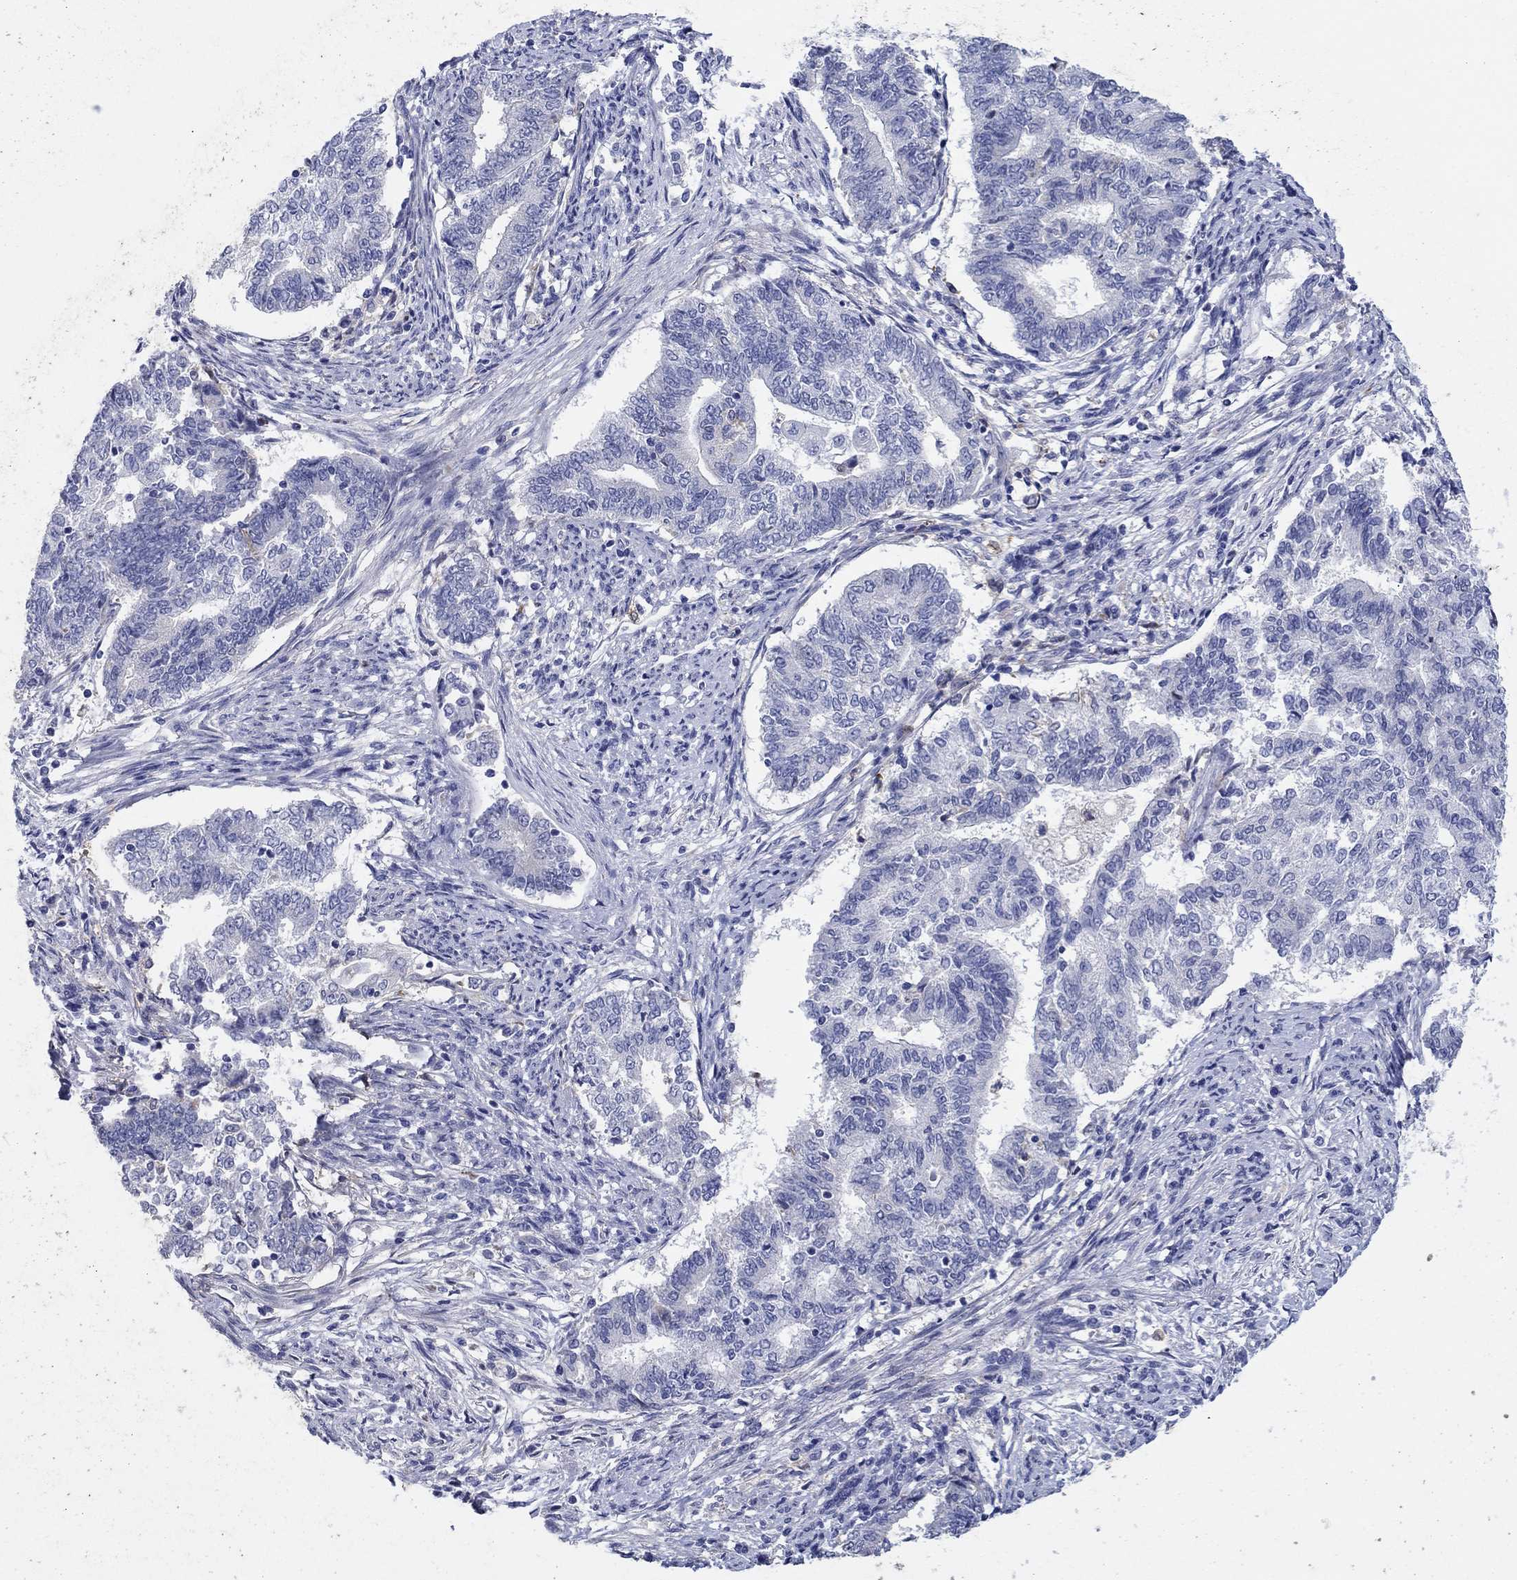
{"staining": {"intensity": "negative", "quantity": "none", "location": "none"}, "tissue": "endometrial cancer", "cell_type": "Tumor cells", "image_type": "cancer", "snomed": [{"axis": "morphology", "description": "Adenocarcinoma, NOS"}, {"axis": "topography", "description": "Endometrium"}], "caption": "IHC photomicrograph of neoplastic tissue: human endometrial adenocarcinoma stained with DAB (3,3'-diaminobenzidine) displays no significant protein staining in tumor cells.", "gene": "HDC", "patient": {"sex": "female", "age": 65}}